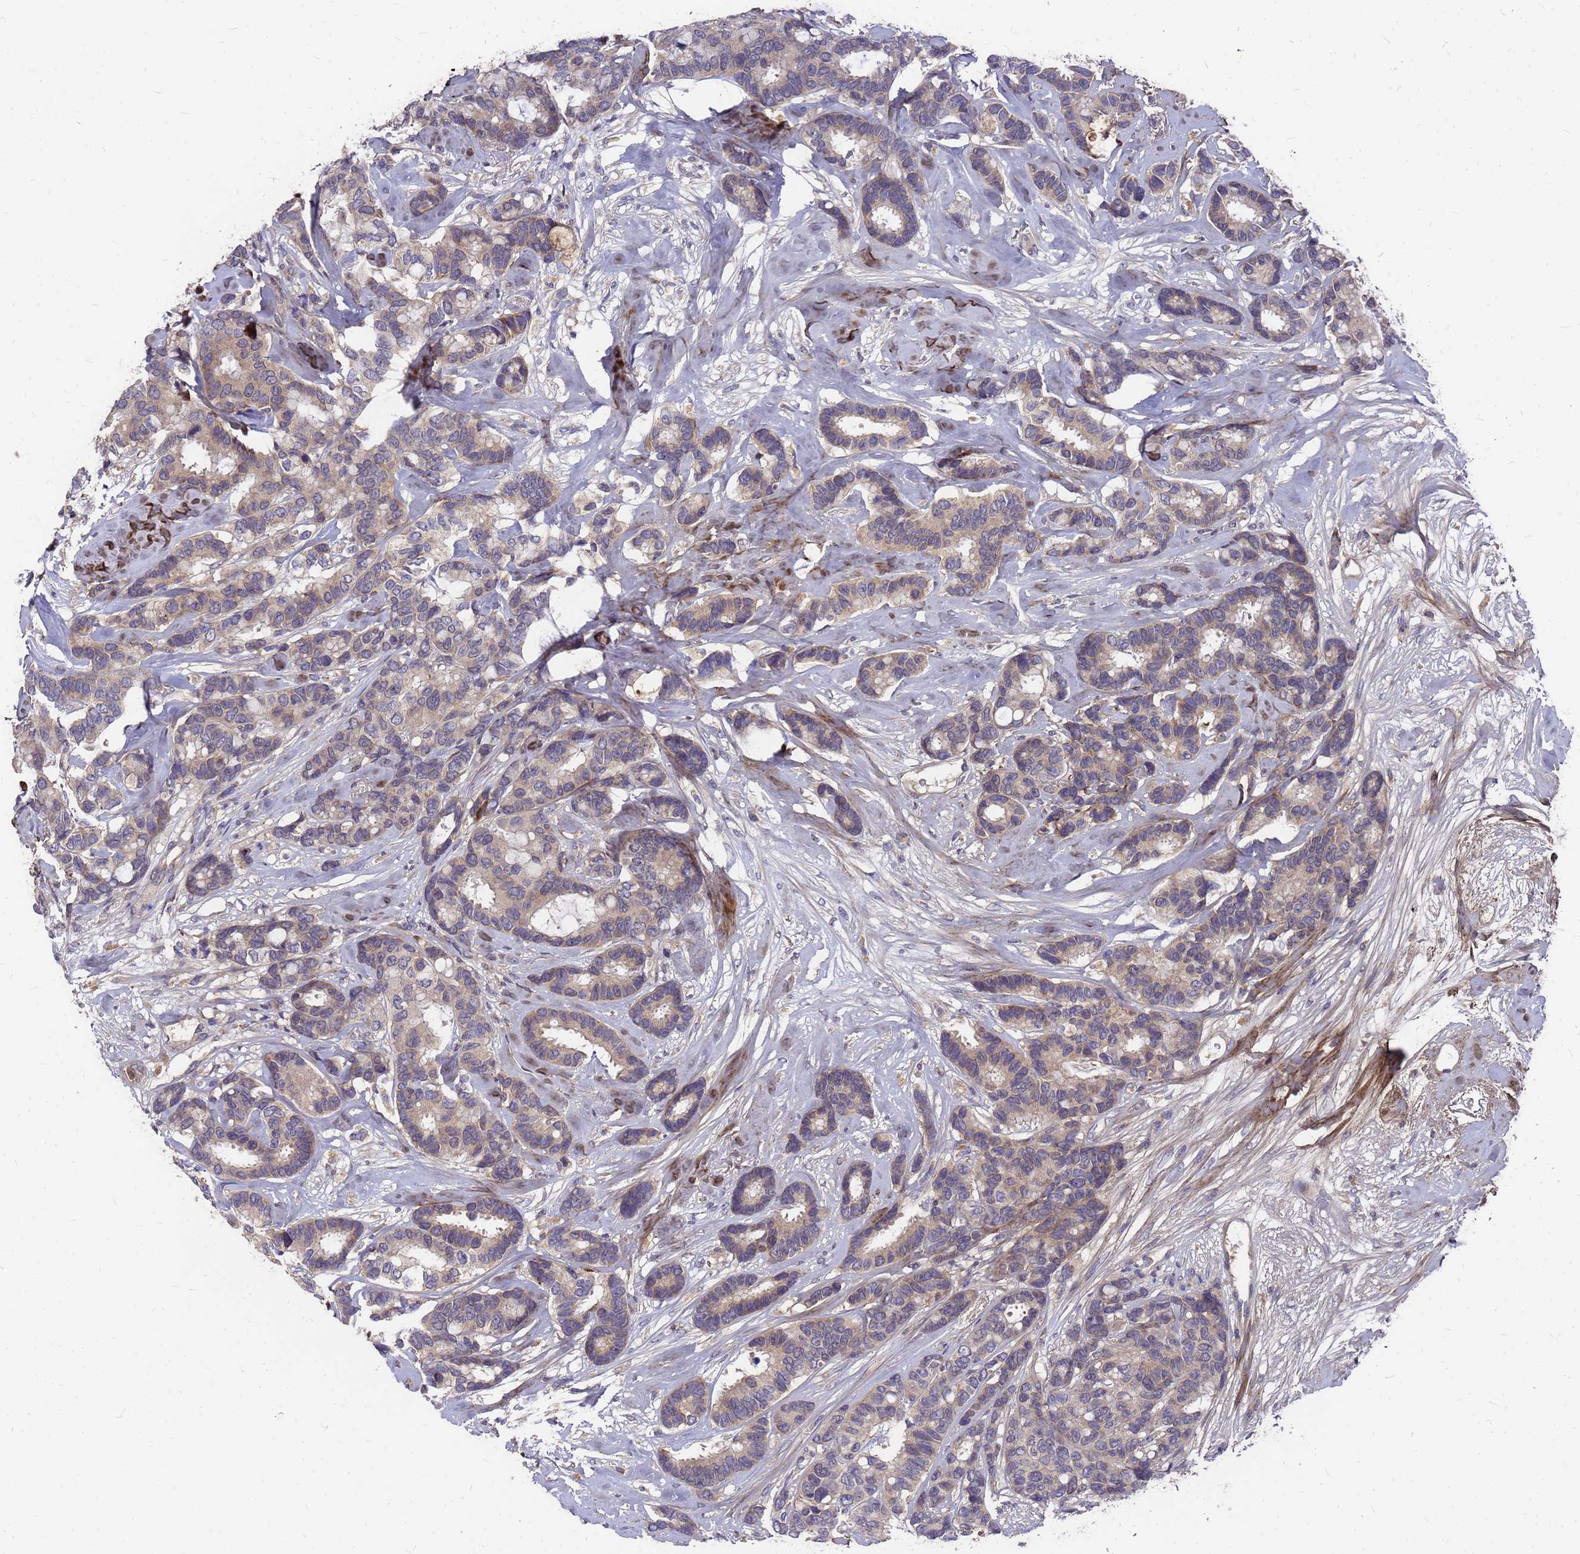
{"staining": {"intensity": "weak", "quantity": "25%-75%", "location": "cytoplasmic/membranous"}, "tissue": "breast cancer", "cell_type": "Tumor cells", "image_type": "cancer", "snomed": [{"axis": "morphology", "description": "Duct carcinoma"}, {"axis": "topography", "description": "Breast"}], "caption": "Immunohistochemical staining of human breast intraductal carcinoma demonstrates weak cytoplasmic/membranous protein expression in approximately 25%-75% of tumor cells.", "gene": "ZNF717", "patient": {"sex": "female", "age": 87}}